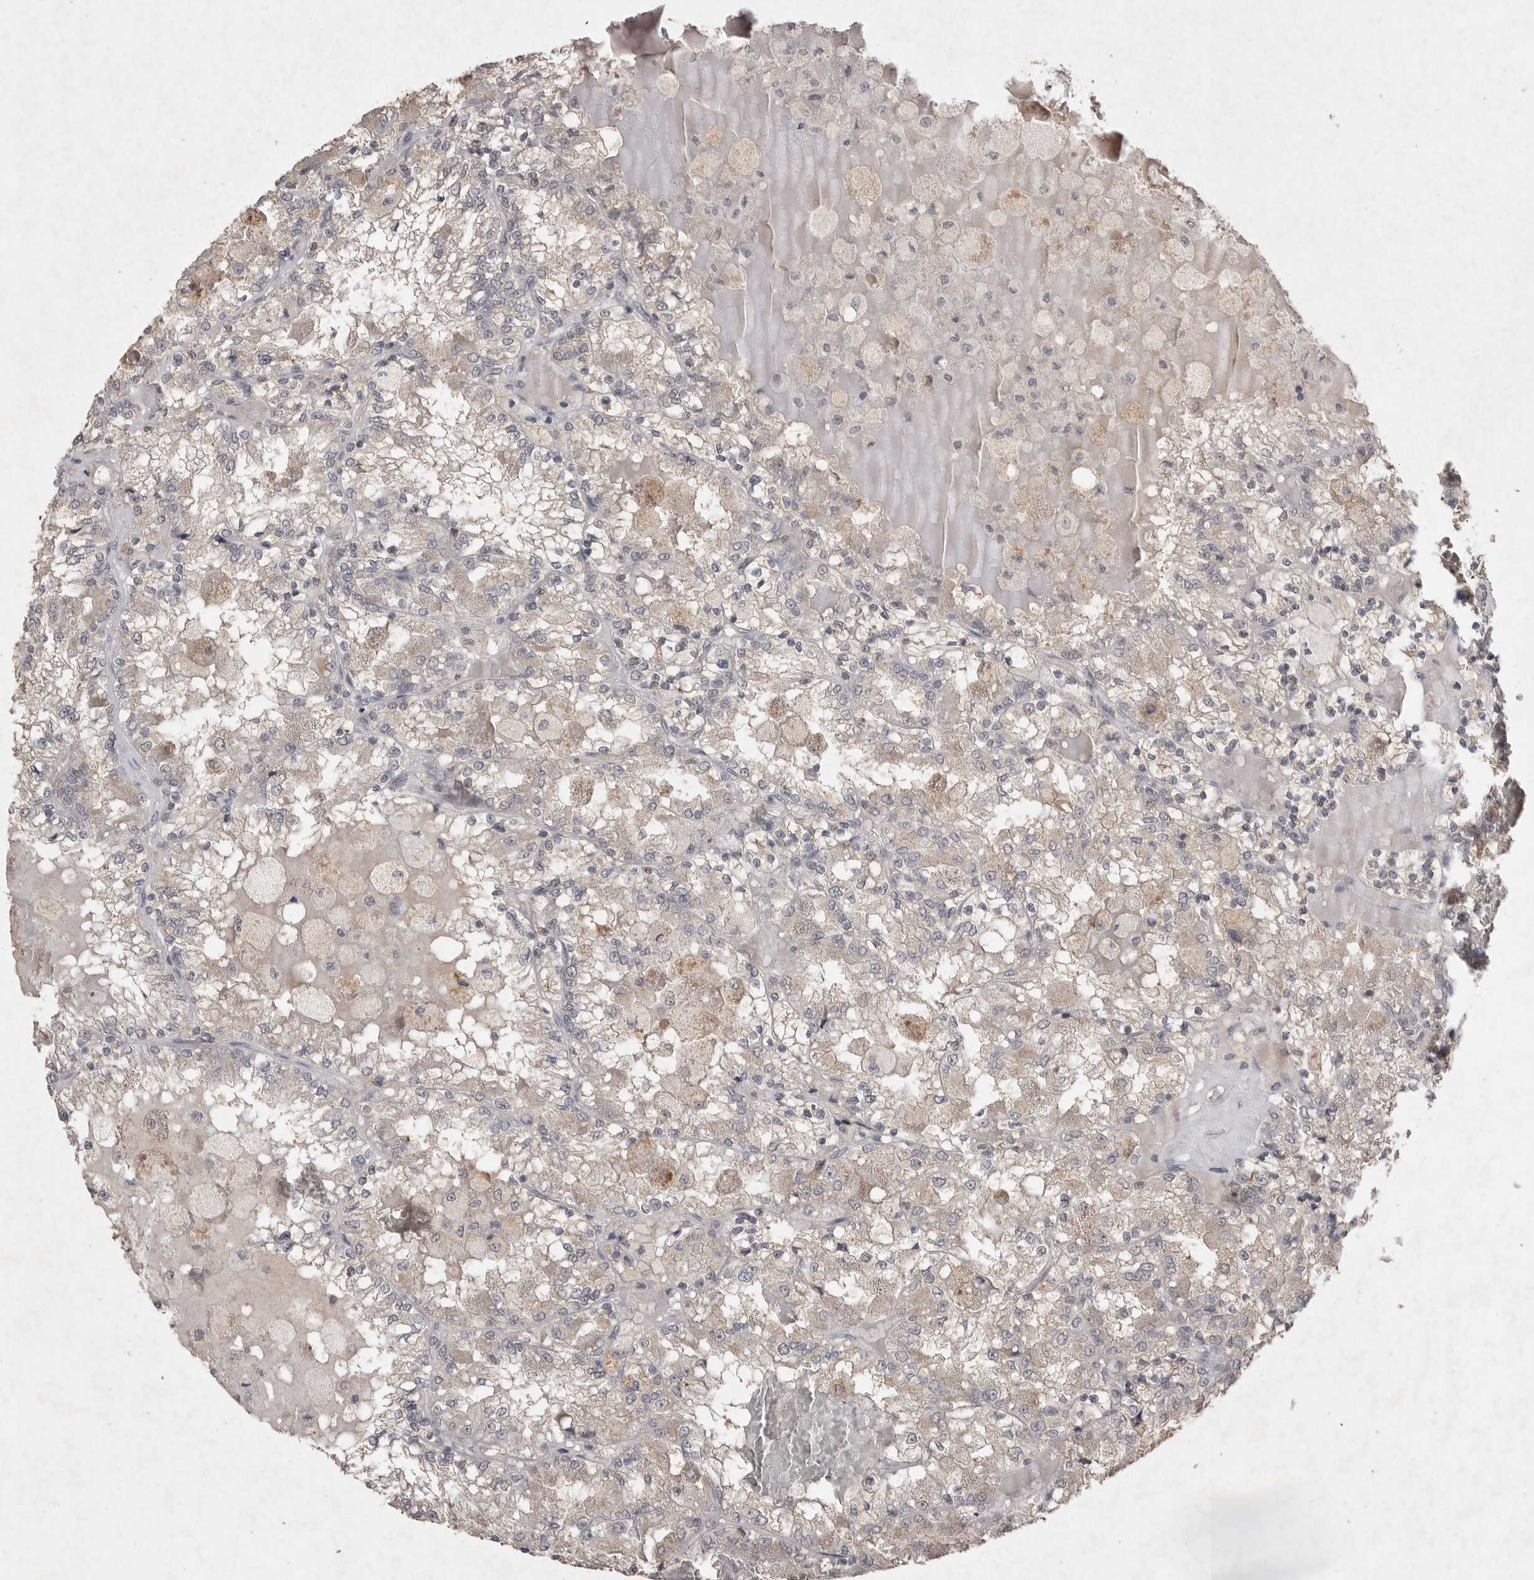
{"staining": {"intensity": "negative", "quantity": "none", "location": "none"}, "tissue": "renal cancer", "cell_type": "Tumor cells", "image_type": "cancer", "snomed": [{"axis": "morphology", "description": "Adenocarcinoma, NOS"}, {"axis": "topography", "description": "Kidney"}], "caption": "DAB immunohistochemical staining of human renal cancer (adenocarcinoma) shows no significant positivity in tumor cells.", "gene": "APLNR", "patient": {"sex": "female", "age": 56}}